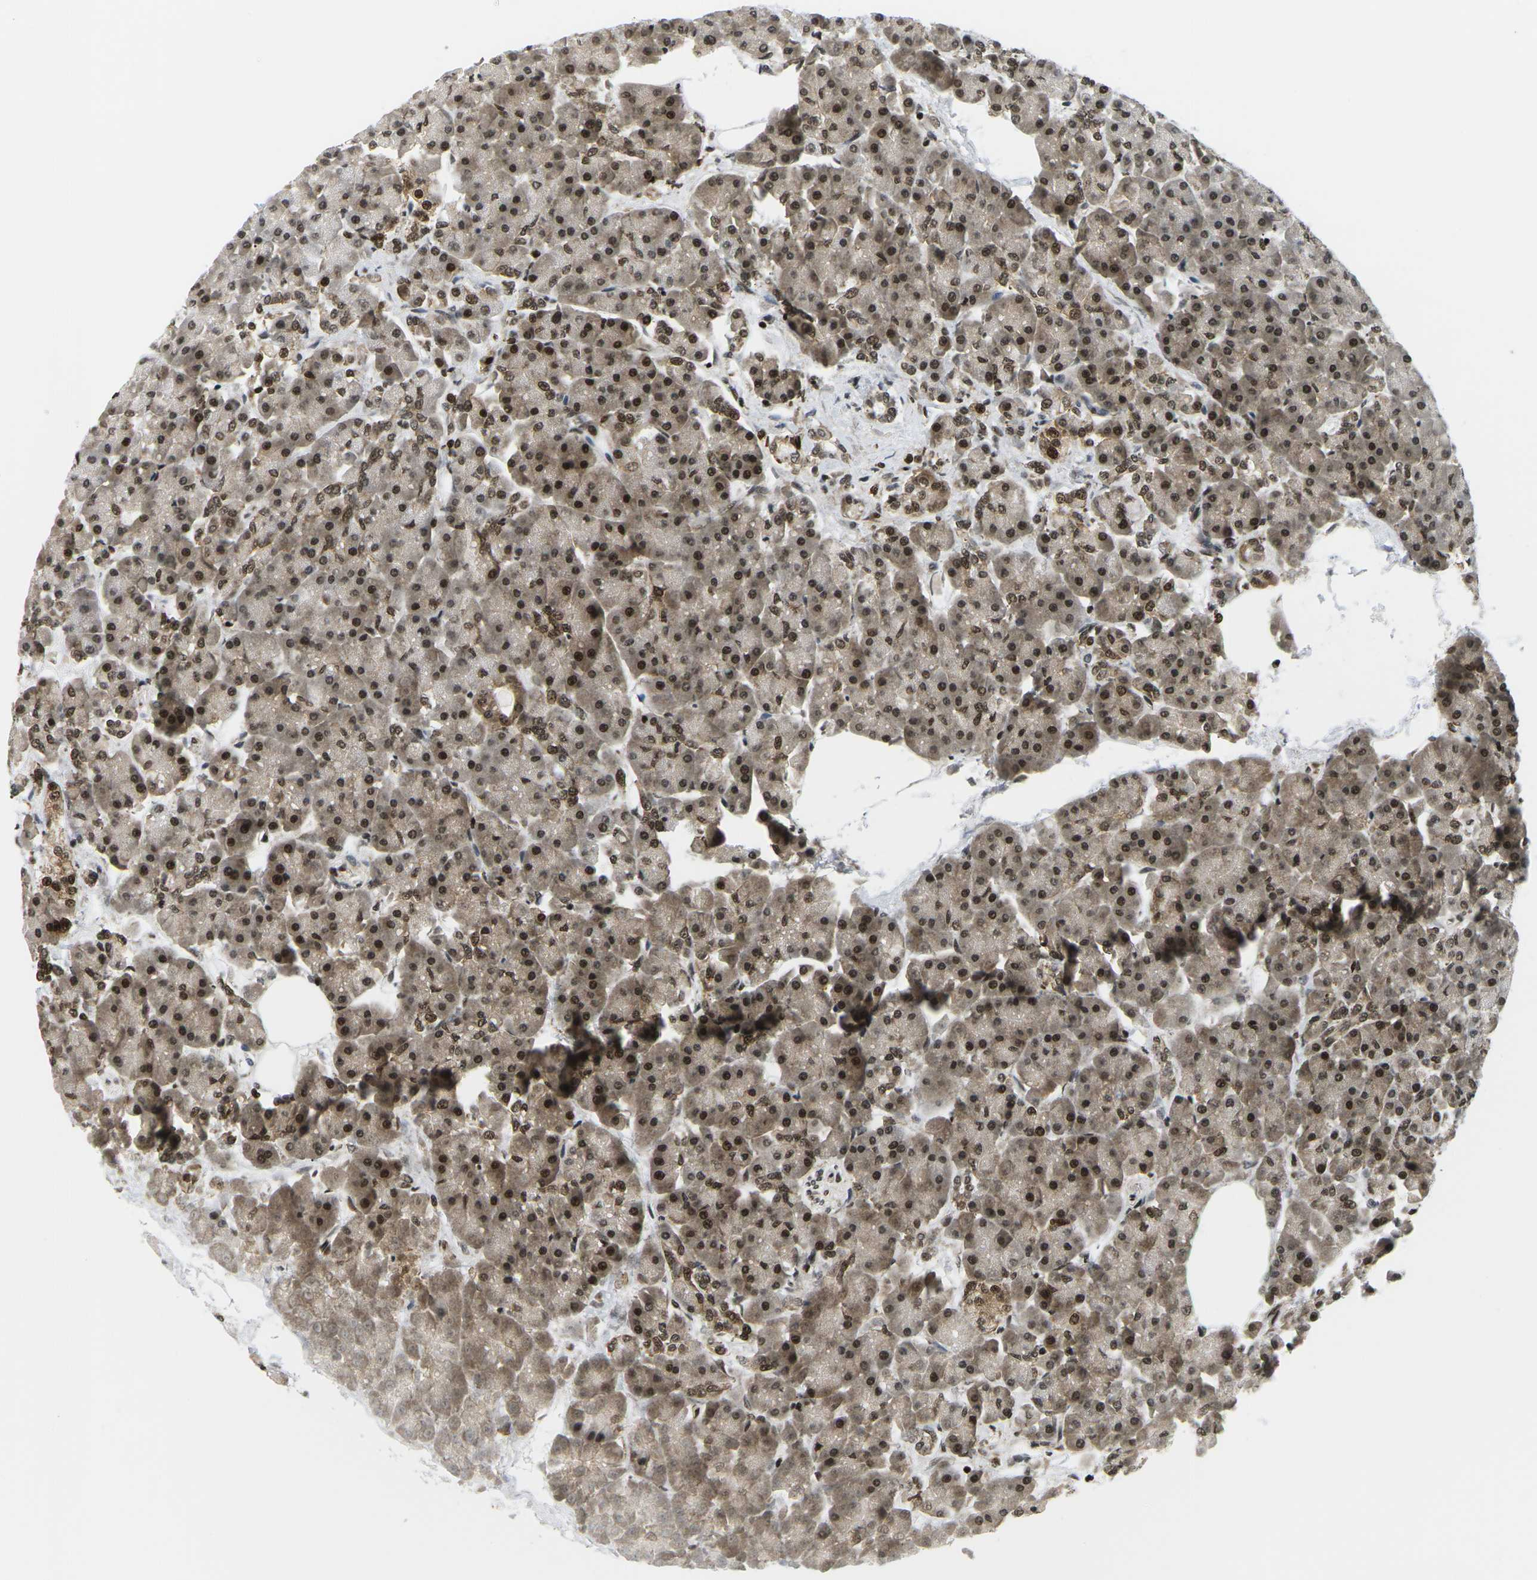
{"staining": {"intensity": "strong", "quantity": ">75%", "location": "cytoplasmic/membranous,nuclear"}, "tissue": "pancreas", "cell_type": "Exocrine glandular cells", "image_type": "normal", "snomed": [{"axis": "morphology", "description": "Normal tissue, NOS"}, {"axis": "topography", "description": "Pancreas"}], "caption": "A micrograph of pancreas stained for a protein demonstrates strong cytoplasmic/membranous,nuclear brown staining in exocrine glandular cells. The staining was performed using DAB to visualize the protein expression in brown, while the nuclei were stained in blue with hematoxylin (Magnification: 20x).", "gene": "CELF1", "patient": {"sex": "female", "age": 70}}